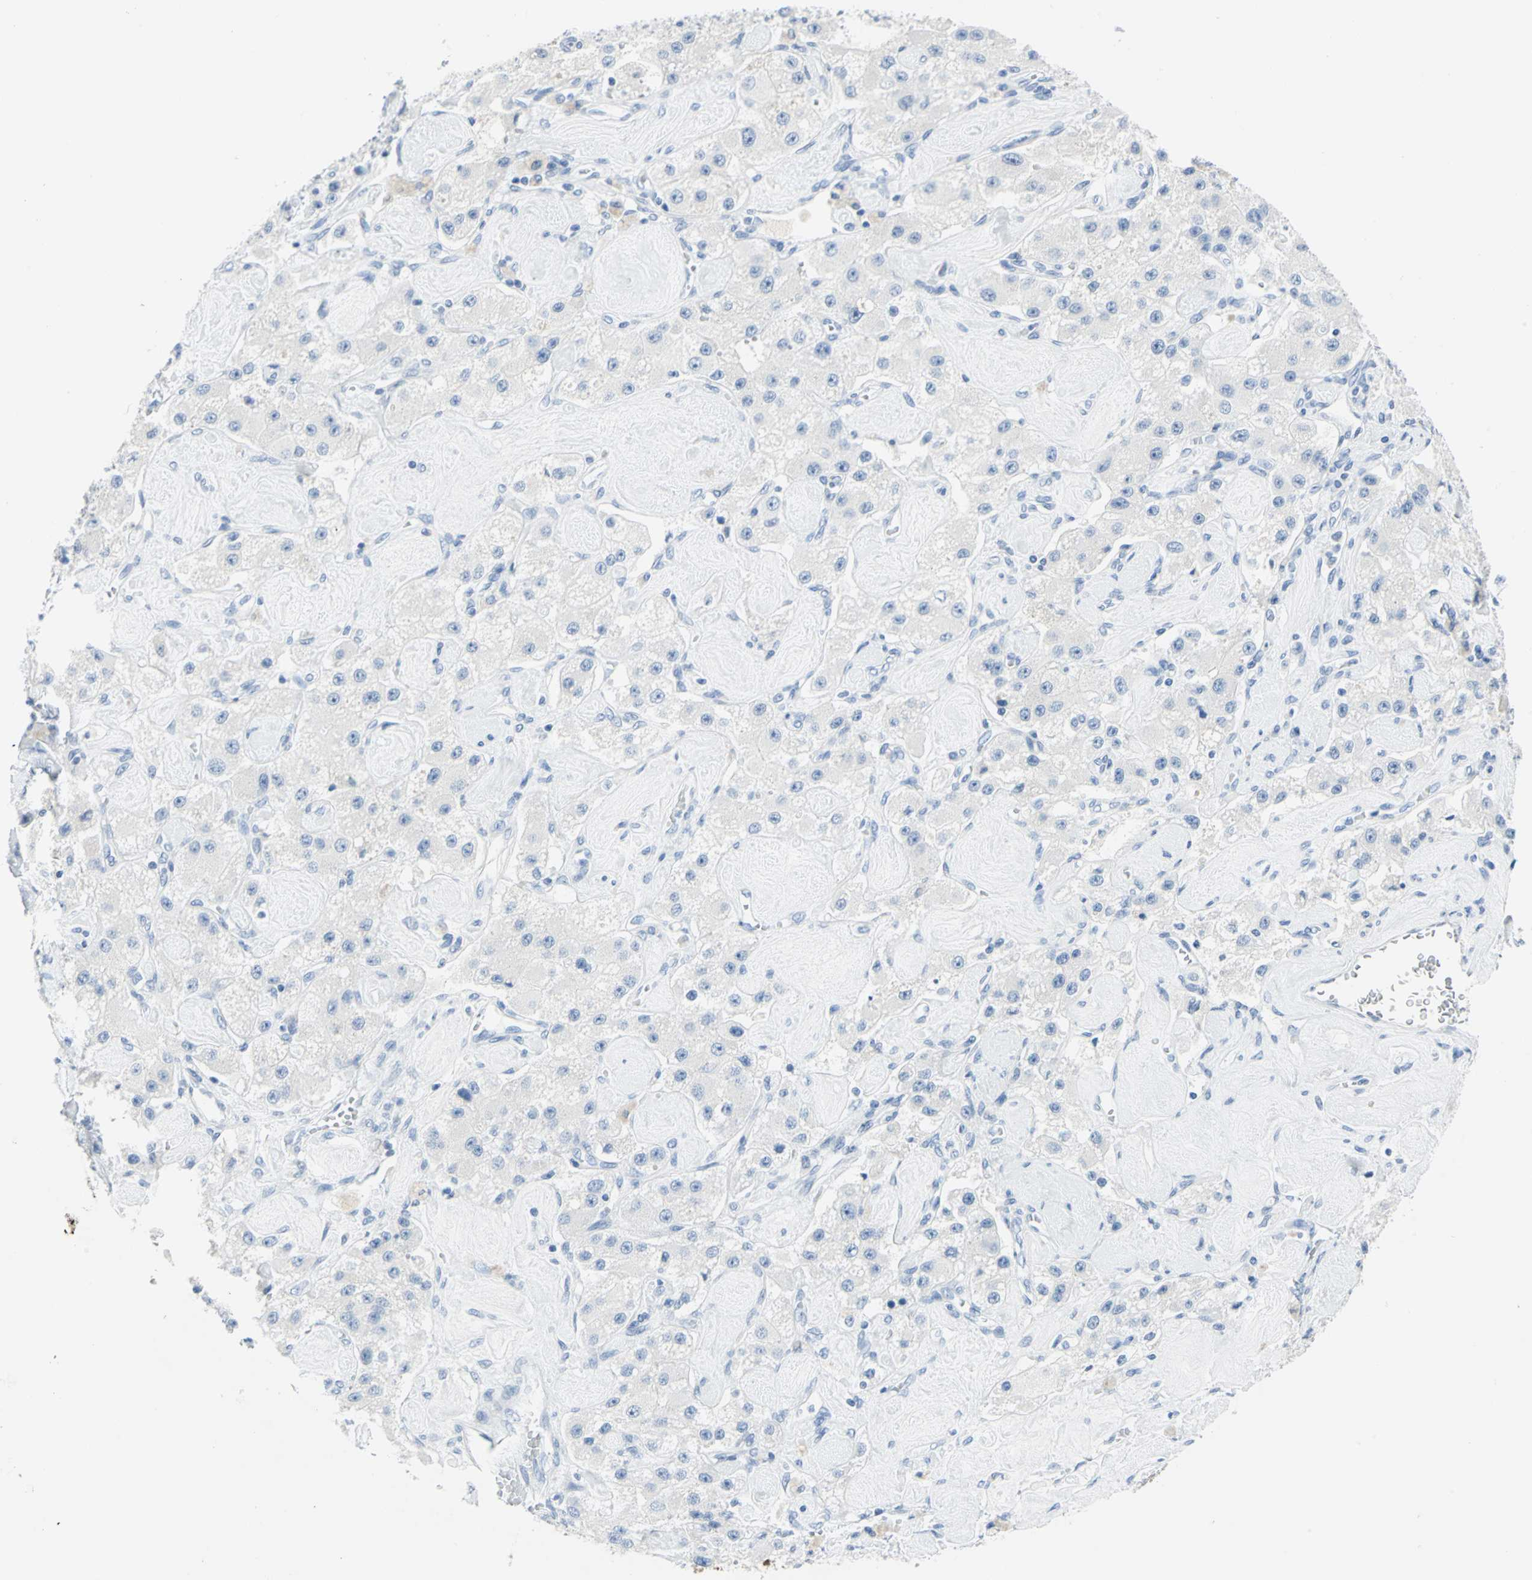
{"staining": {"intensity": "negative", "quantity": "none", "location": "none"}, "tissue": "carcinoid", "cell_type": "Tumor cells", "image_type": "cancer", "snomed": [{"axis": "morphology", "description": "Carcinoid, malignant, NOS"}, {"axis": "topography", "description": "Pancreas"}], "caption": "Carcinoid (malignant) was stained to show a protein in brown. There is no significant staining in tumor cells.", "gene": "SFN", "patient": {"sex": "male", "age": 41}}